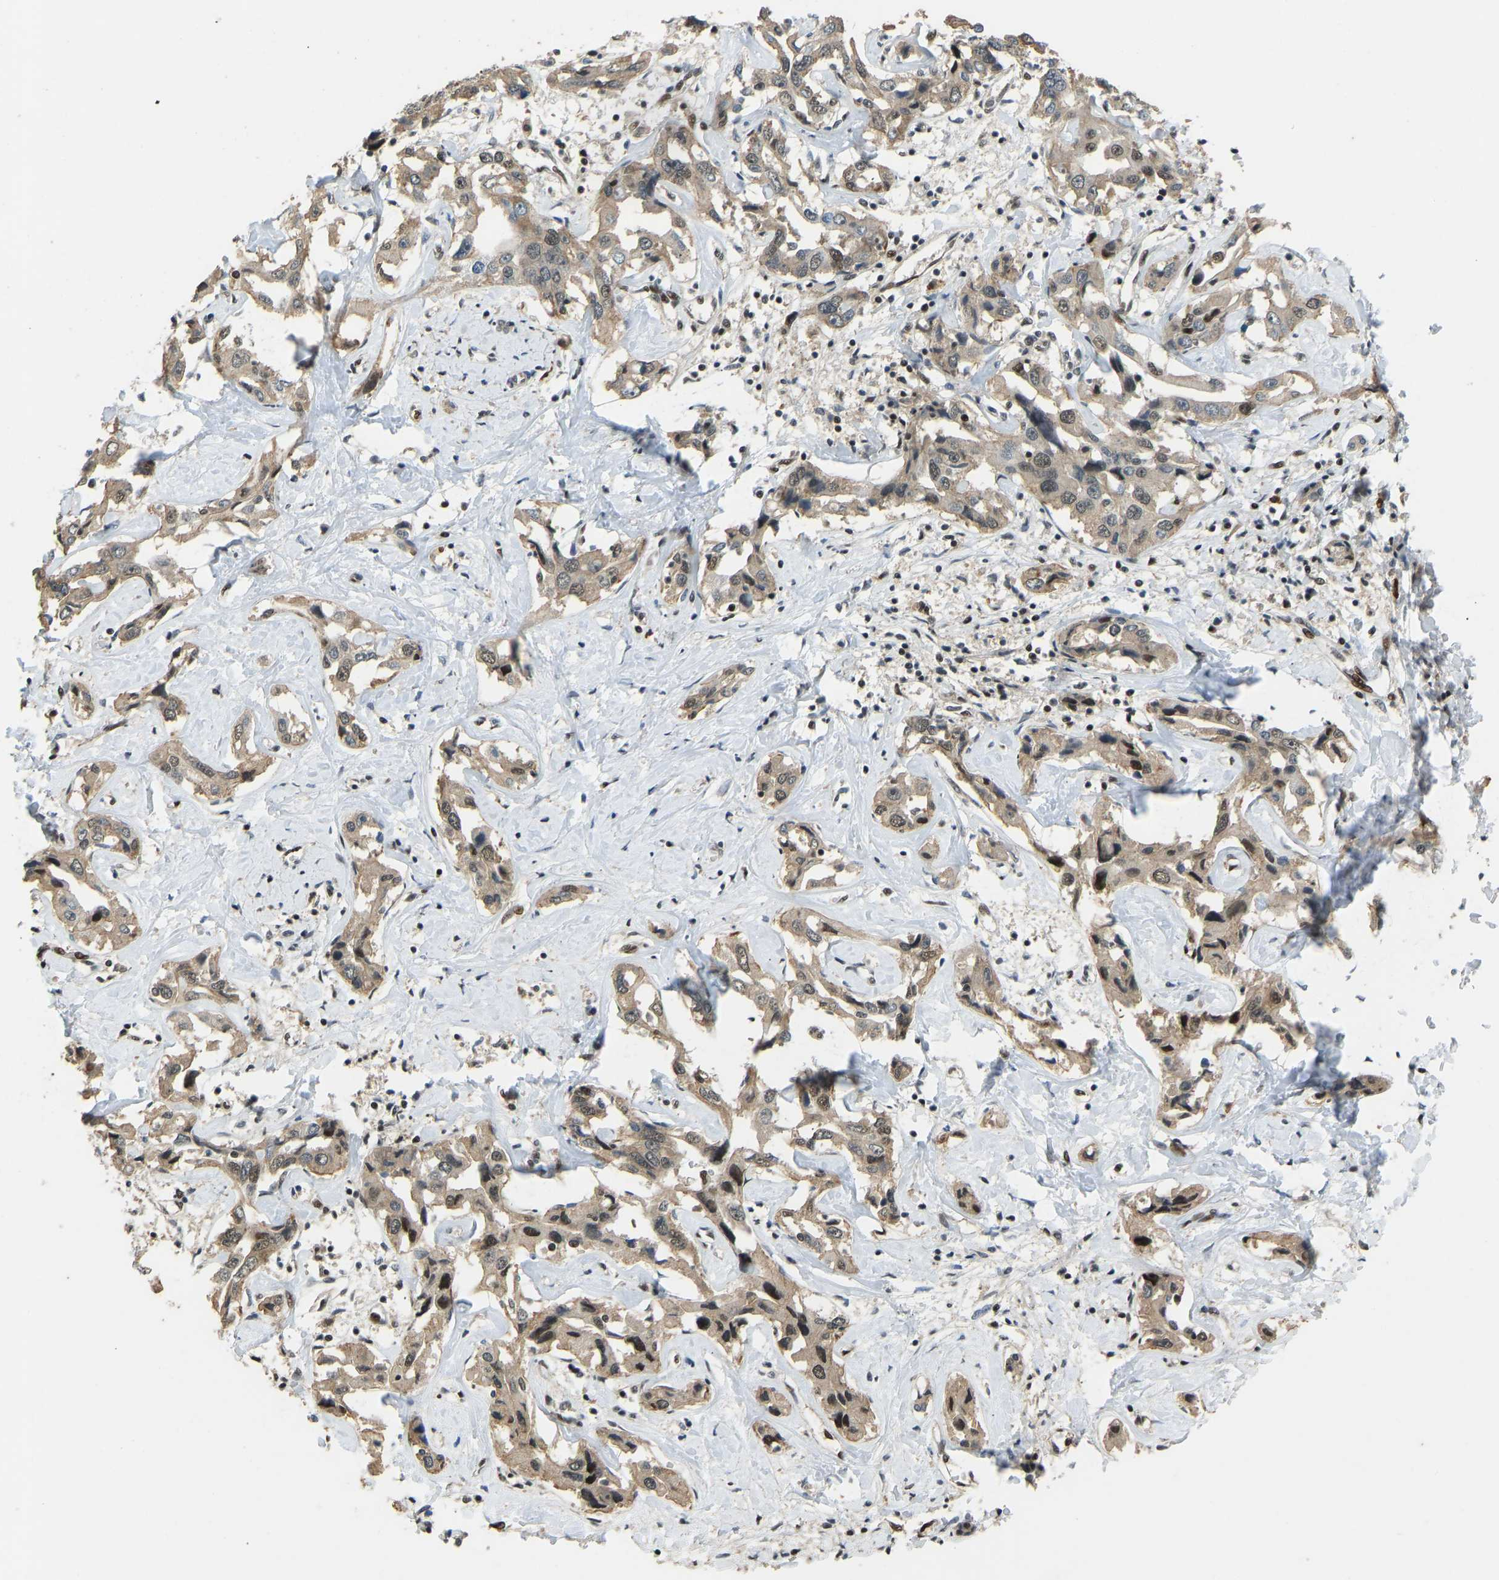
{"staining": {"intensity": "moderate", "quantity": ">75%", "location": "cytoplasmic/membranous"}, "tissue": "liver cancer", "cell_type": "Tumor cells", "image_type": "cancer", "snomed": [{"axis": "morphology", "description": "Cholangiocarcinoma"}, {"axis": "topography", "description": "Liver"}], "caption": "Immunohistochemistry histopathology image of neoplastic tissue: liver cancer (cholangiocarcinoma) stained using immunohistochemistry (IHC) demonstrates medium levels of moderate protein expression localized specifically in the cytoplasmic/membranous of tumor cells, appearing as a cytoplasmic/membranous brown color.", "gene": "FOXK1", "patient": {"sex": "male", "age": 59}}